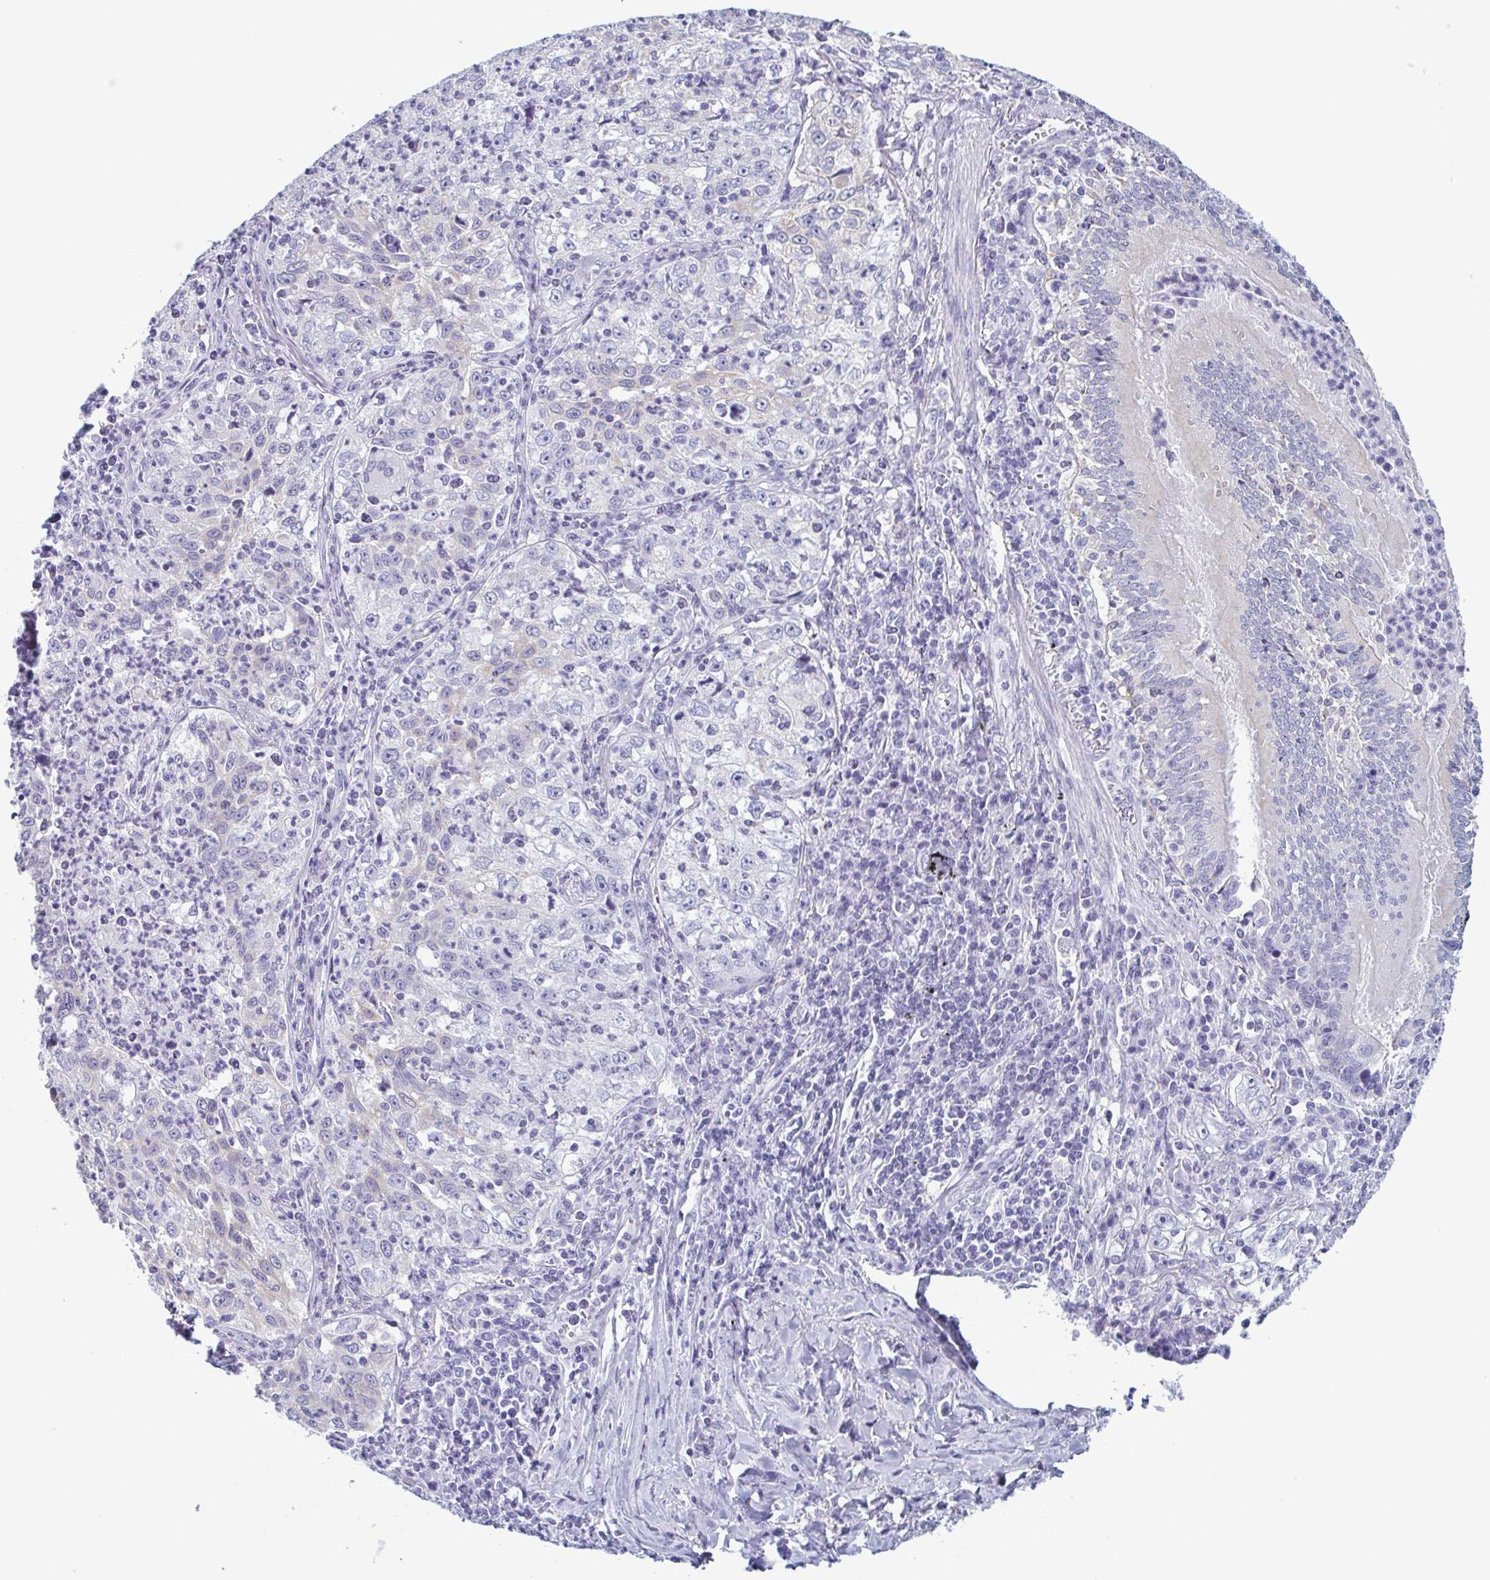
{"staining": {"intensity": "negative", "quantity": "none", "location": "none"}, "tissue": "lung cancer", "cell_type": "Tumor cells", "image_type": "cancer", "snomed": [{"axis": "morphology", "description": "Squamous cell carcinoma, NOS"}, {"axis": "topography", "description": "Lung"}], "caption": "IHC image of lung squamous cell carcinoma stained for a protein (brown), which reveals no expression in tumor cells.", "gene": "KRT10", "patient": {"sex": "male", "age": 71}}